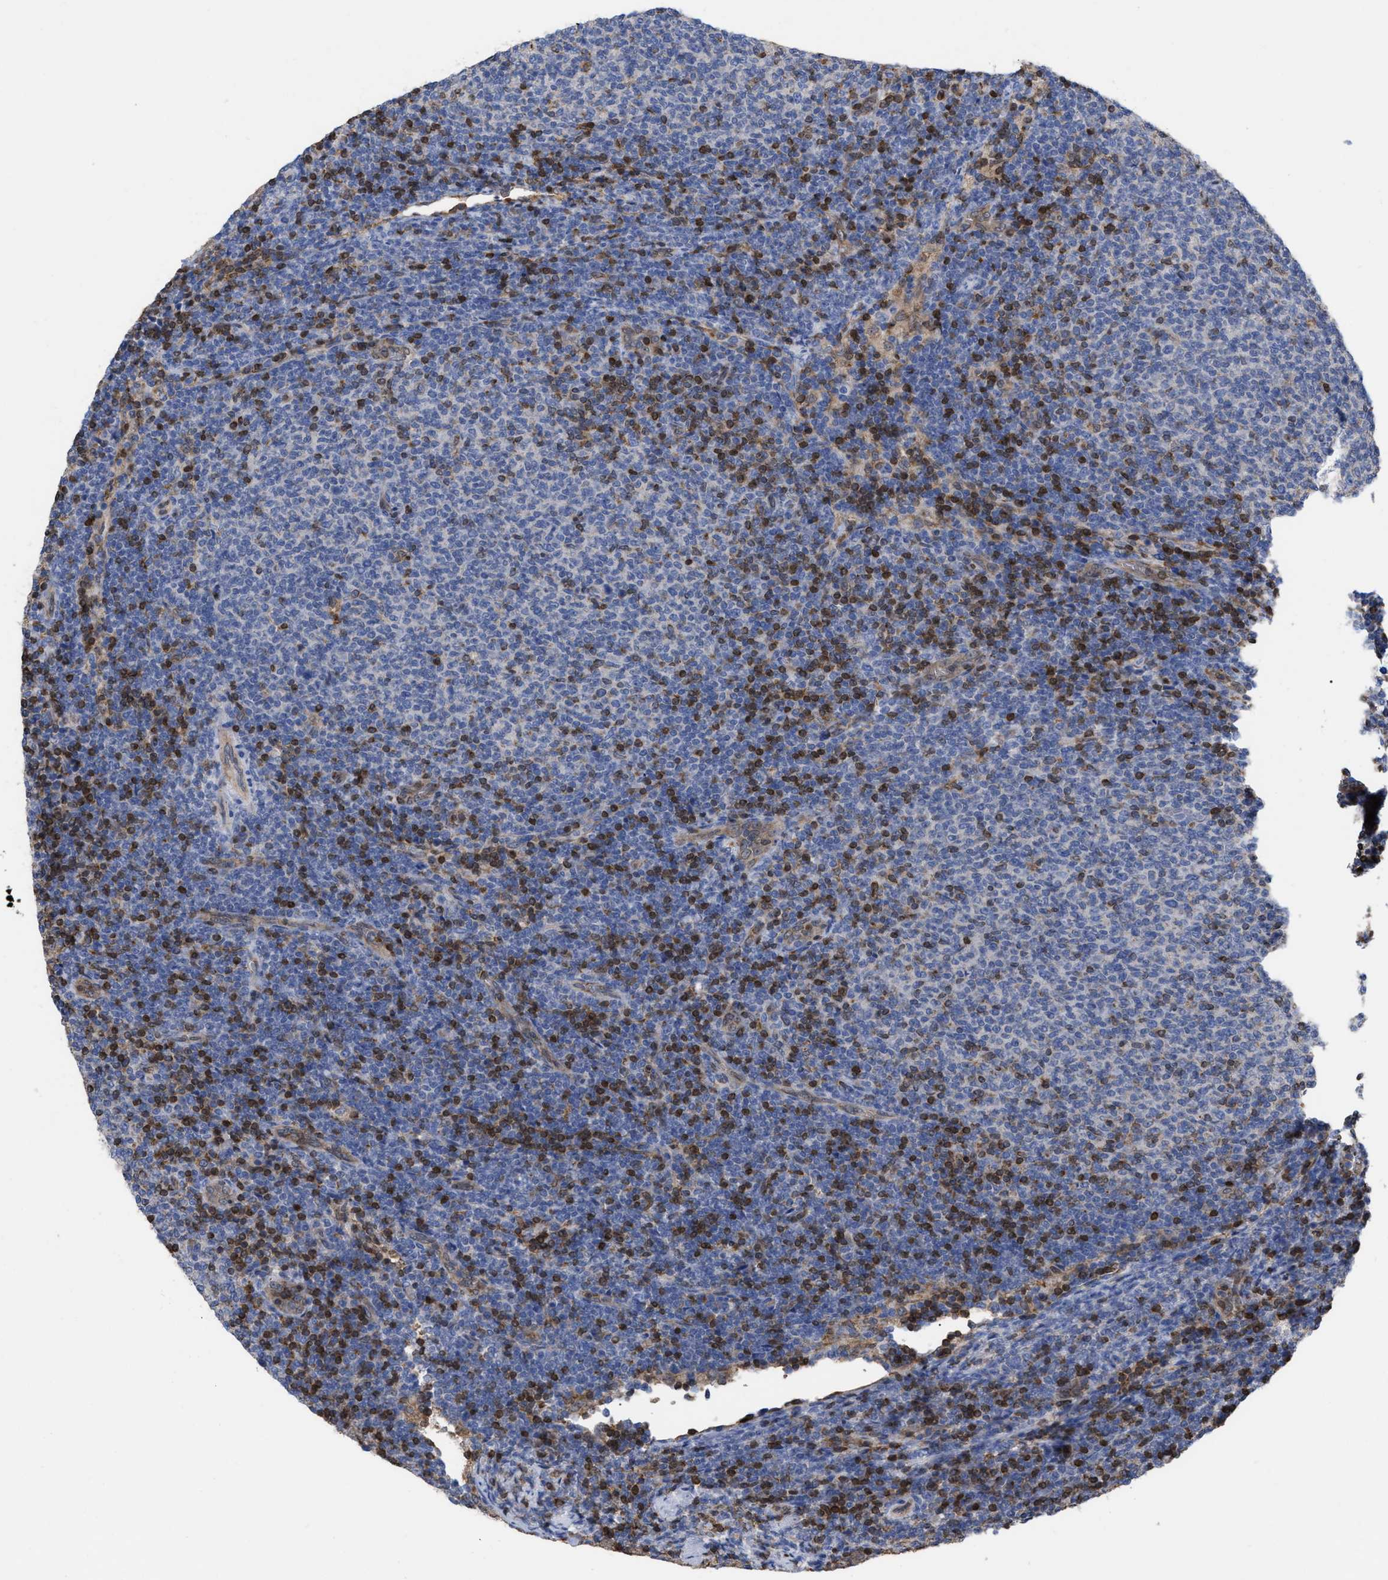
{"staining": {"intensity": "negative", "quantity": "none", "location": "none"}, "tissue": "lymphoma", "cell_type": "Tumor cells", "image_type": "cancer", "snomed": [{"axis": "morphology", "description": "Malignant lymphoma, non-Hodgkin's type, Low grade"}, {"axis": "topography", "description": "Lymph node"}], "caption": "Tumor cells show no significant protein positivity in malignant lymphoma, non-Hodgkin's type (low-grade). The staining is performed using DAB (3,3'-diaminobenzidine) brown chromogen with nuclei counter-stained in using hematoxylin.", "gene": "GIMAP4", "patient": {"sex": "male", "age": 66}}